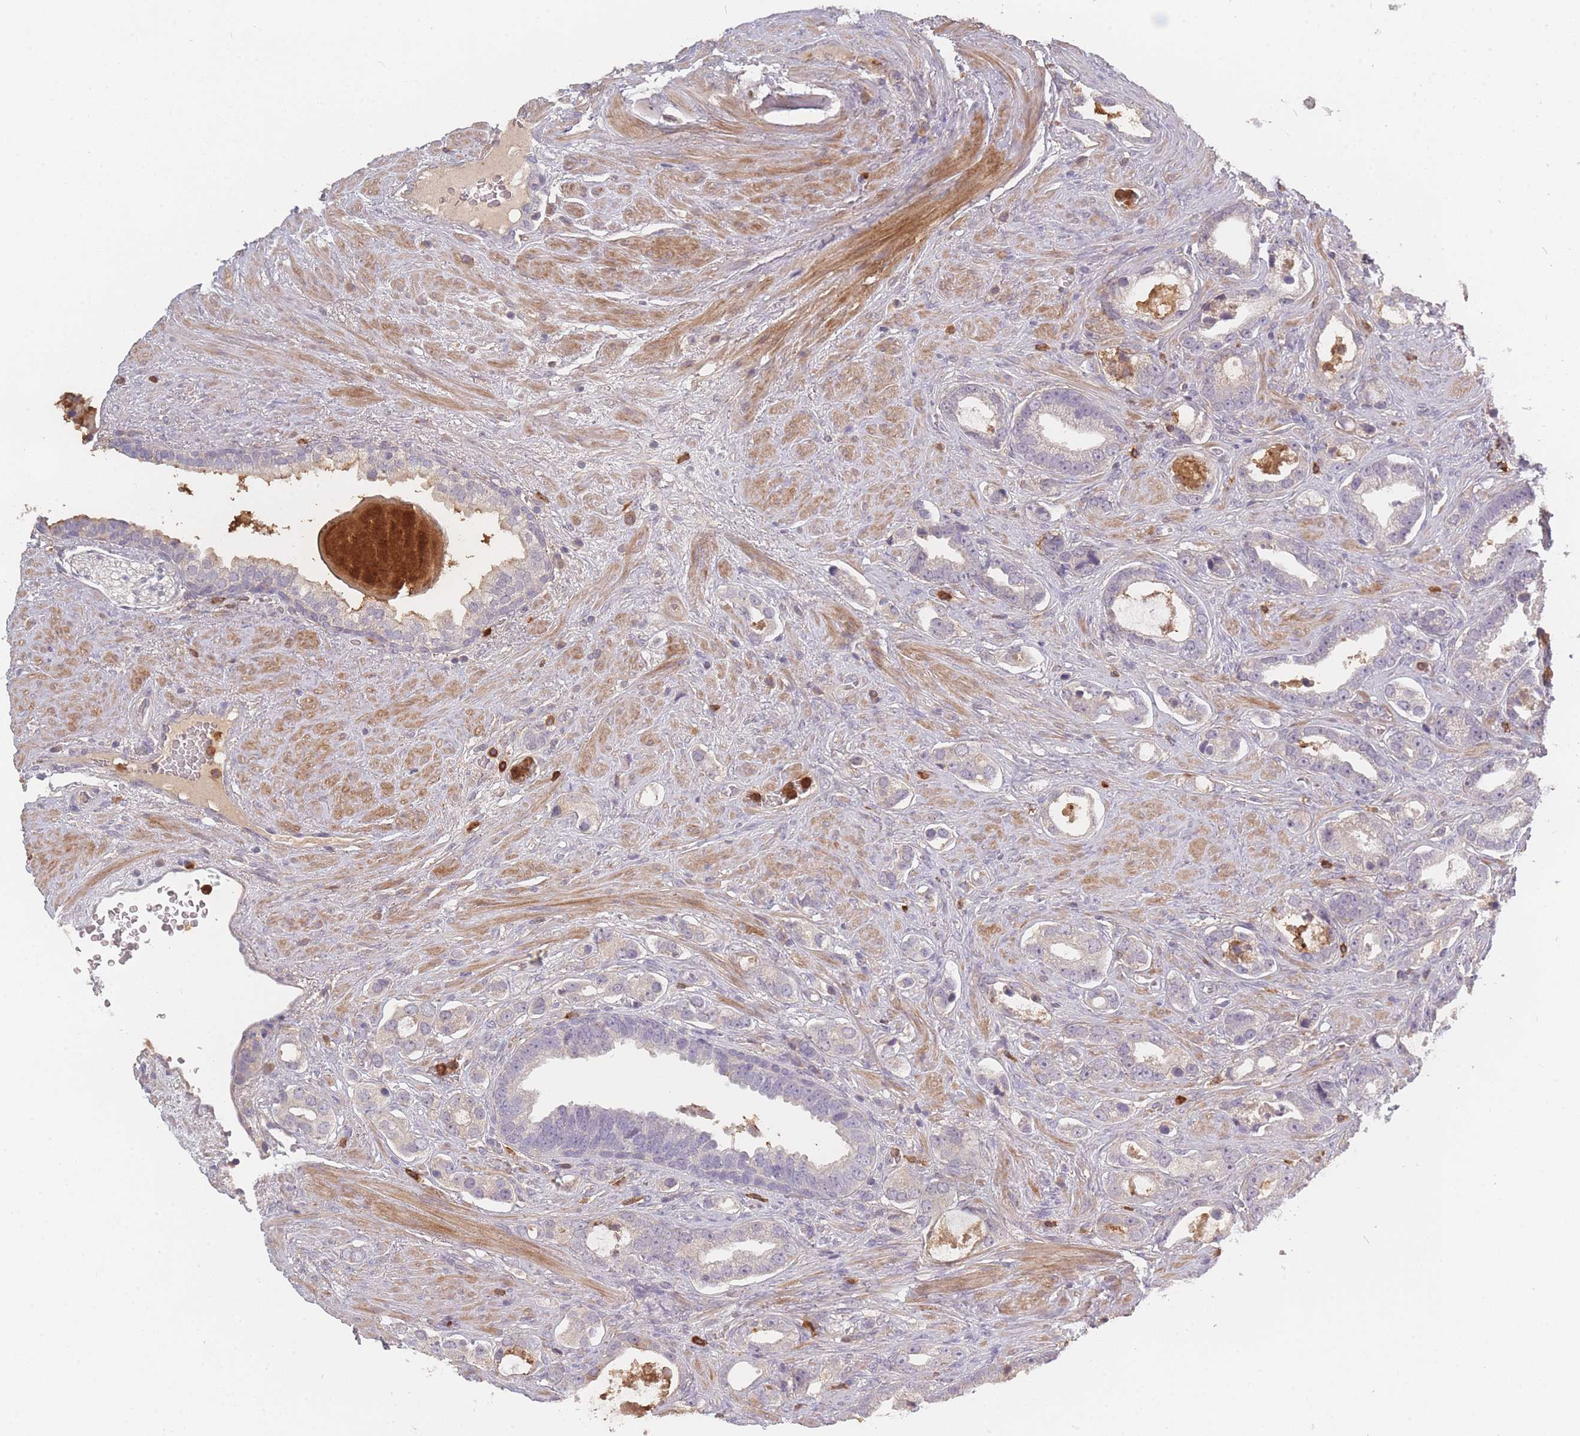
{"staining": {"intensity": "negative", "quantity": "none", "location": "none"}, "tissue": "prostate cancer", "cell_type": "Tumor cells", "image_type": "cancer", "snomed": [{"axis": "morphology", "description": "Adenocarcinoma, High grade"}, {"axis": "topography", "description": "Prostate"}], "caption": "Photomicrograph shows no significant protein staining in tumor cells of adenocarcinoma (high-grade) (prostate).", "gene": "BST1", "patient": {"sex": "male", "age": 67}}